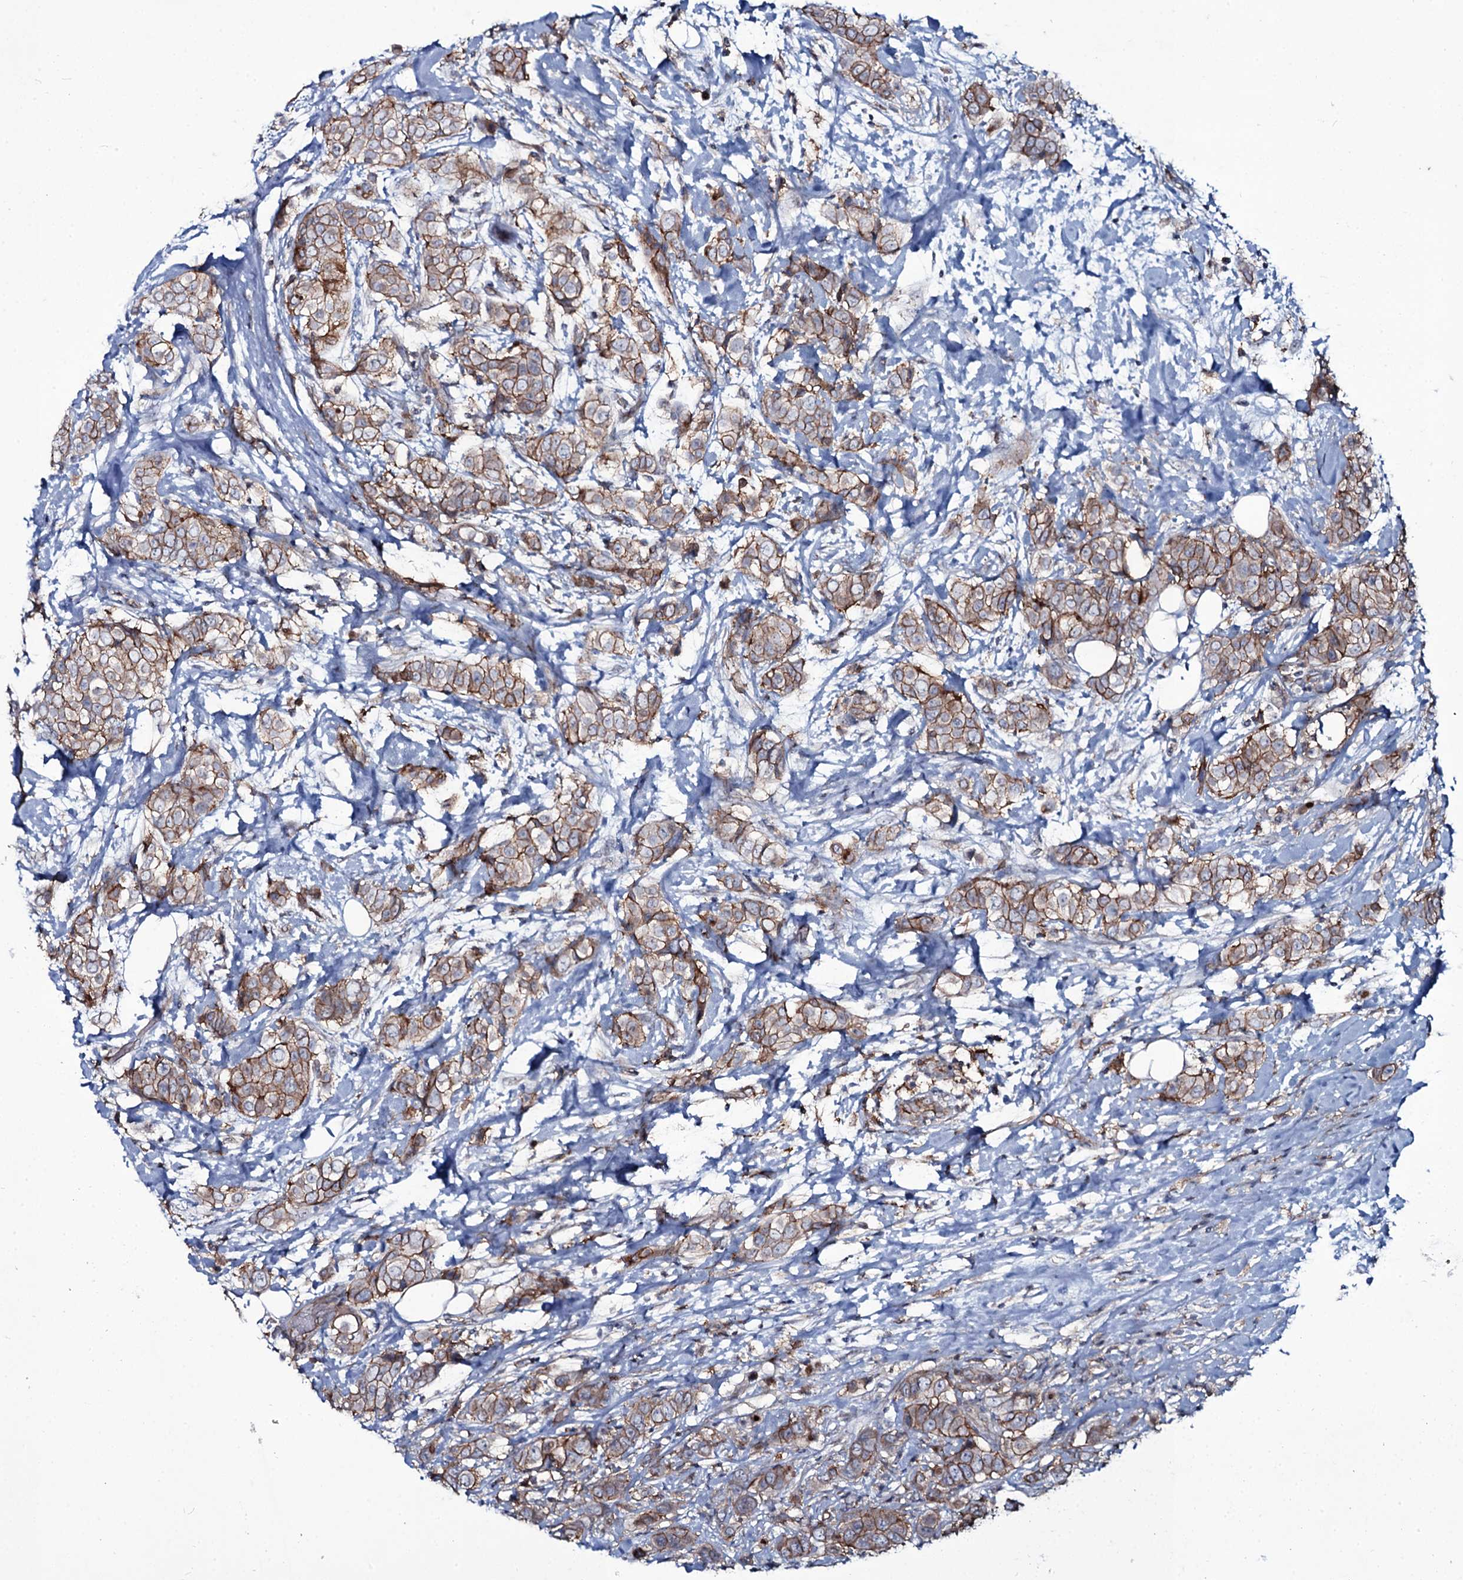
{"staining": {"intensity": "moderate", "quantity": ">75%", "location": "cytoplasmic/membranous"}, "tissue": "breast cancer", "cell_type": "Tumor cells", "image_type": "cancer", "snomed": [{"axis": "morphology", "description": "Lobular carcinoma"}, {"axis": "topography", "description": "Breast"}], "caption": "Breast cancer (lobular carcinoma) stained with a protein marker displays moderate staining in tumor cells.", "gene": "SNAP23", "patient": {"sex": "female", "age": 51}}